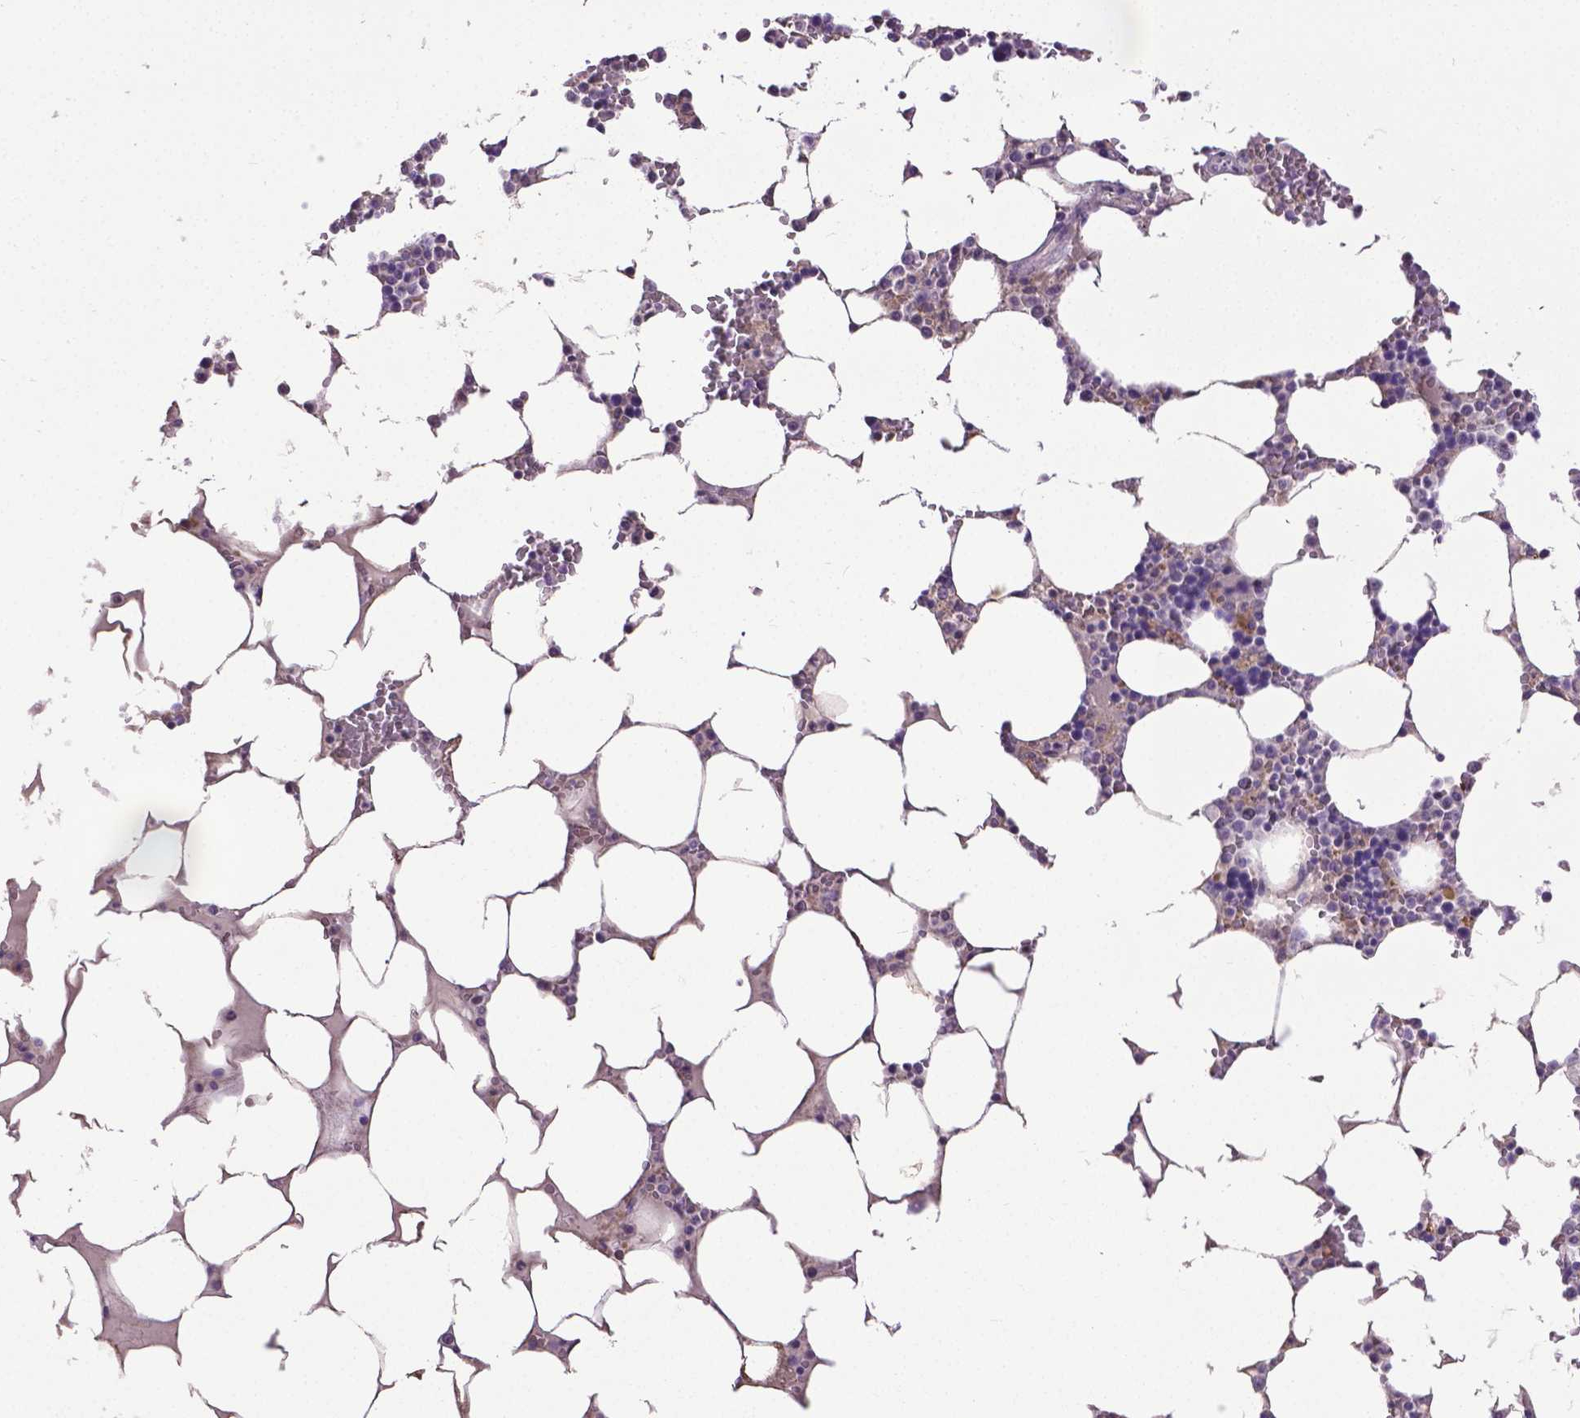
{"staining": {"intensity": "negative", "quantity": "none", "location": "none"}, "tissue": "bone marrow", "cell_type": "Hematopoietic cells", "image_type": "normal", "snomed": [{"axis": "morphology", "description": "Normal tissue, NOS"}, {"axis": "topography", "description": "Bone marrow"}], "caption": "Hematopoietic cells show no significant protein expression in benign bone marrow.", "gene": "CPM", "patient": {"sex": "male", "age": 64}}